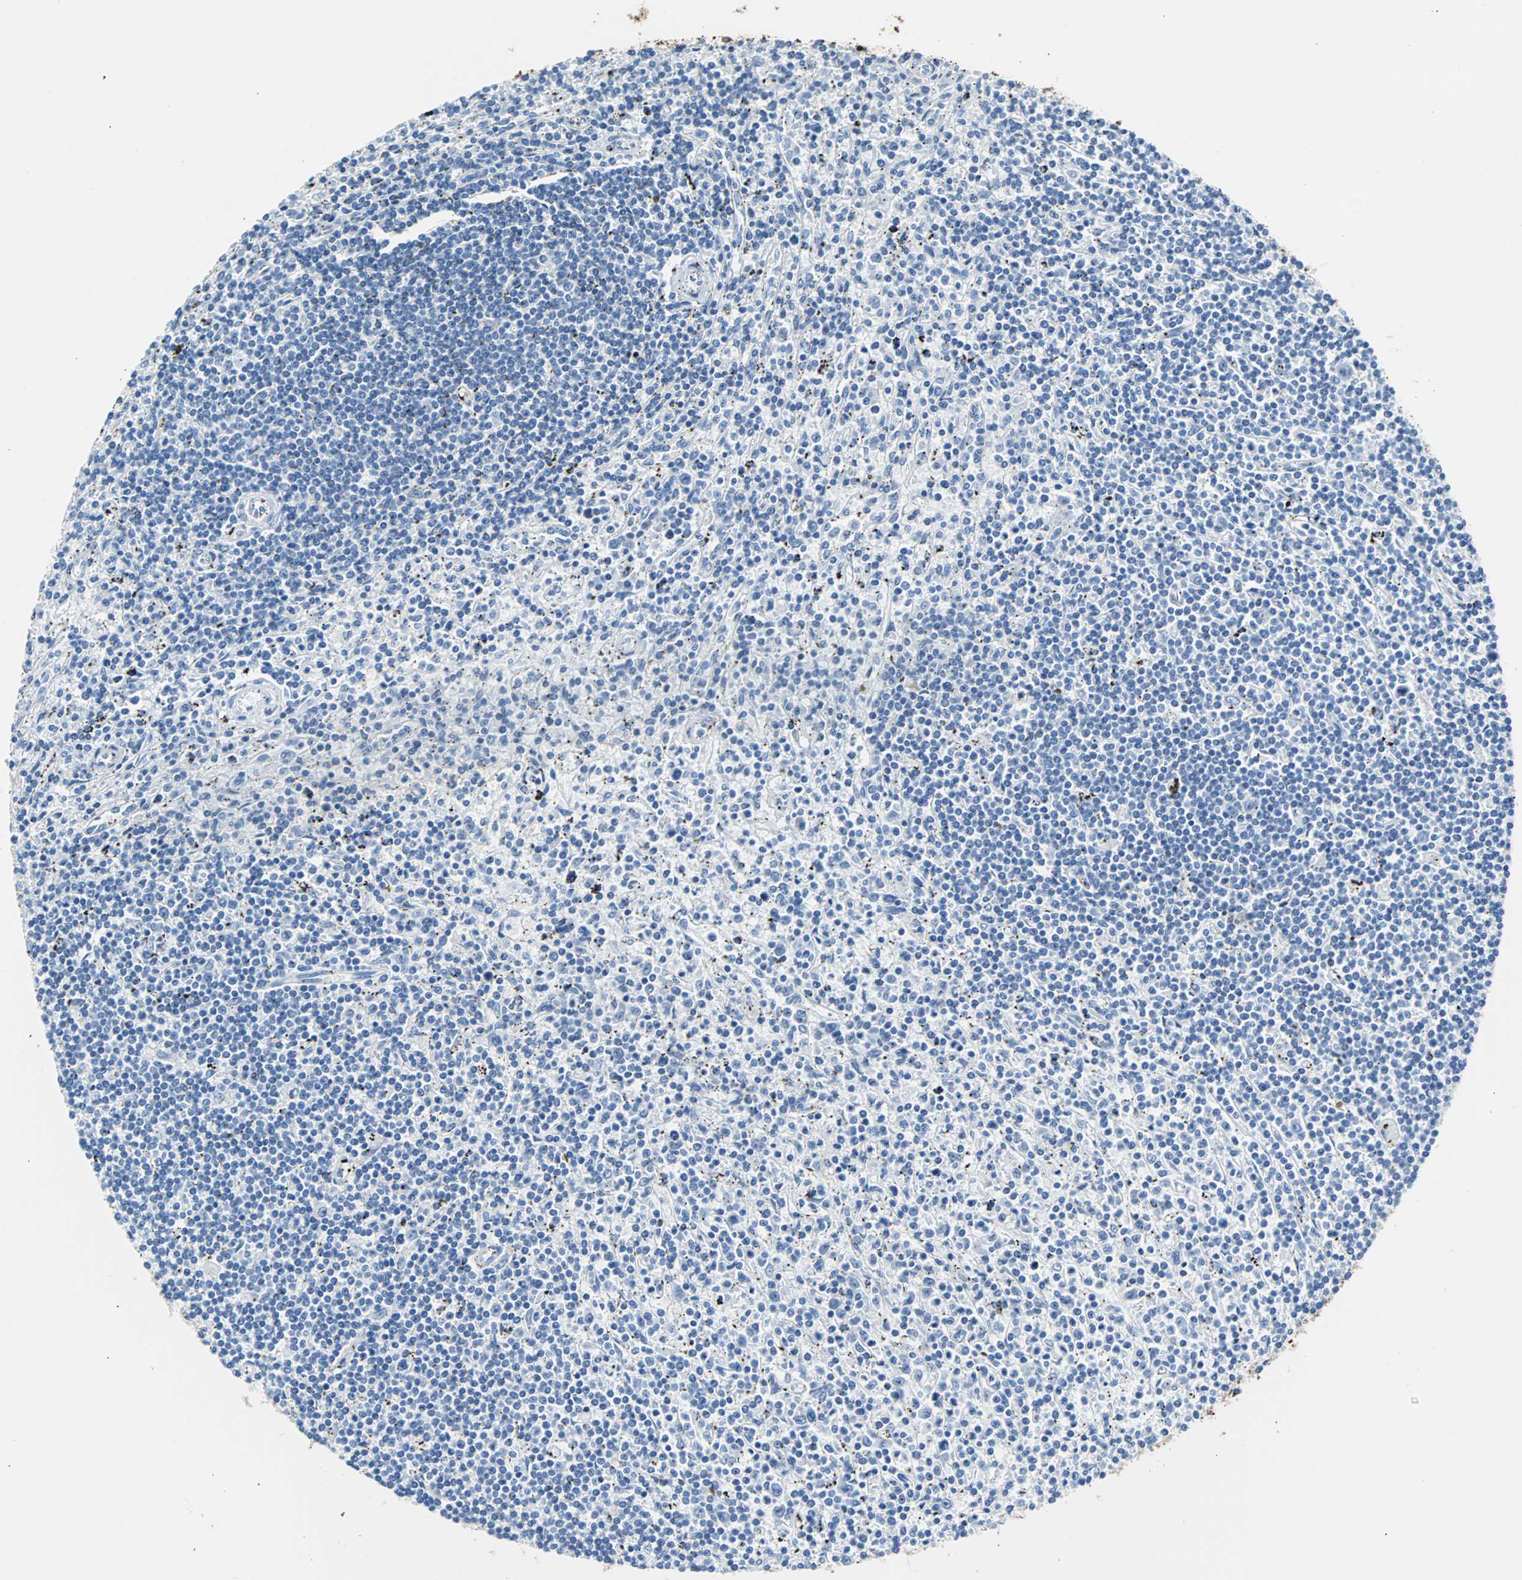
{"staining": {"intensity": "negative", "quantity": "none", "location": "none"}, "tissue": "lymphoma", "cell_type": "Tumor cells", "image_type": "cancer", "snomed": [{"axis": "morphology", "description": "Malignant lymphoma, non-Hodgkin's type, Low grade"}, {"axis": "topography", "description": "Spleen"}], "caption": "A high-resolution photomicrograph shows IHC staining of low-grade malignant lymphoma, non-Hodgkin's type, which demonstrates no significant staining in tumor cells. Brightfield microscopy of immunohistochemistry (IHC) stained with DAB (3,3'-diaminobenzidine) (brown) and hematoxylin (blue), captured at high magnification.", "gene": "KRT7", "patient": {"sex": "male", "age": 76}}